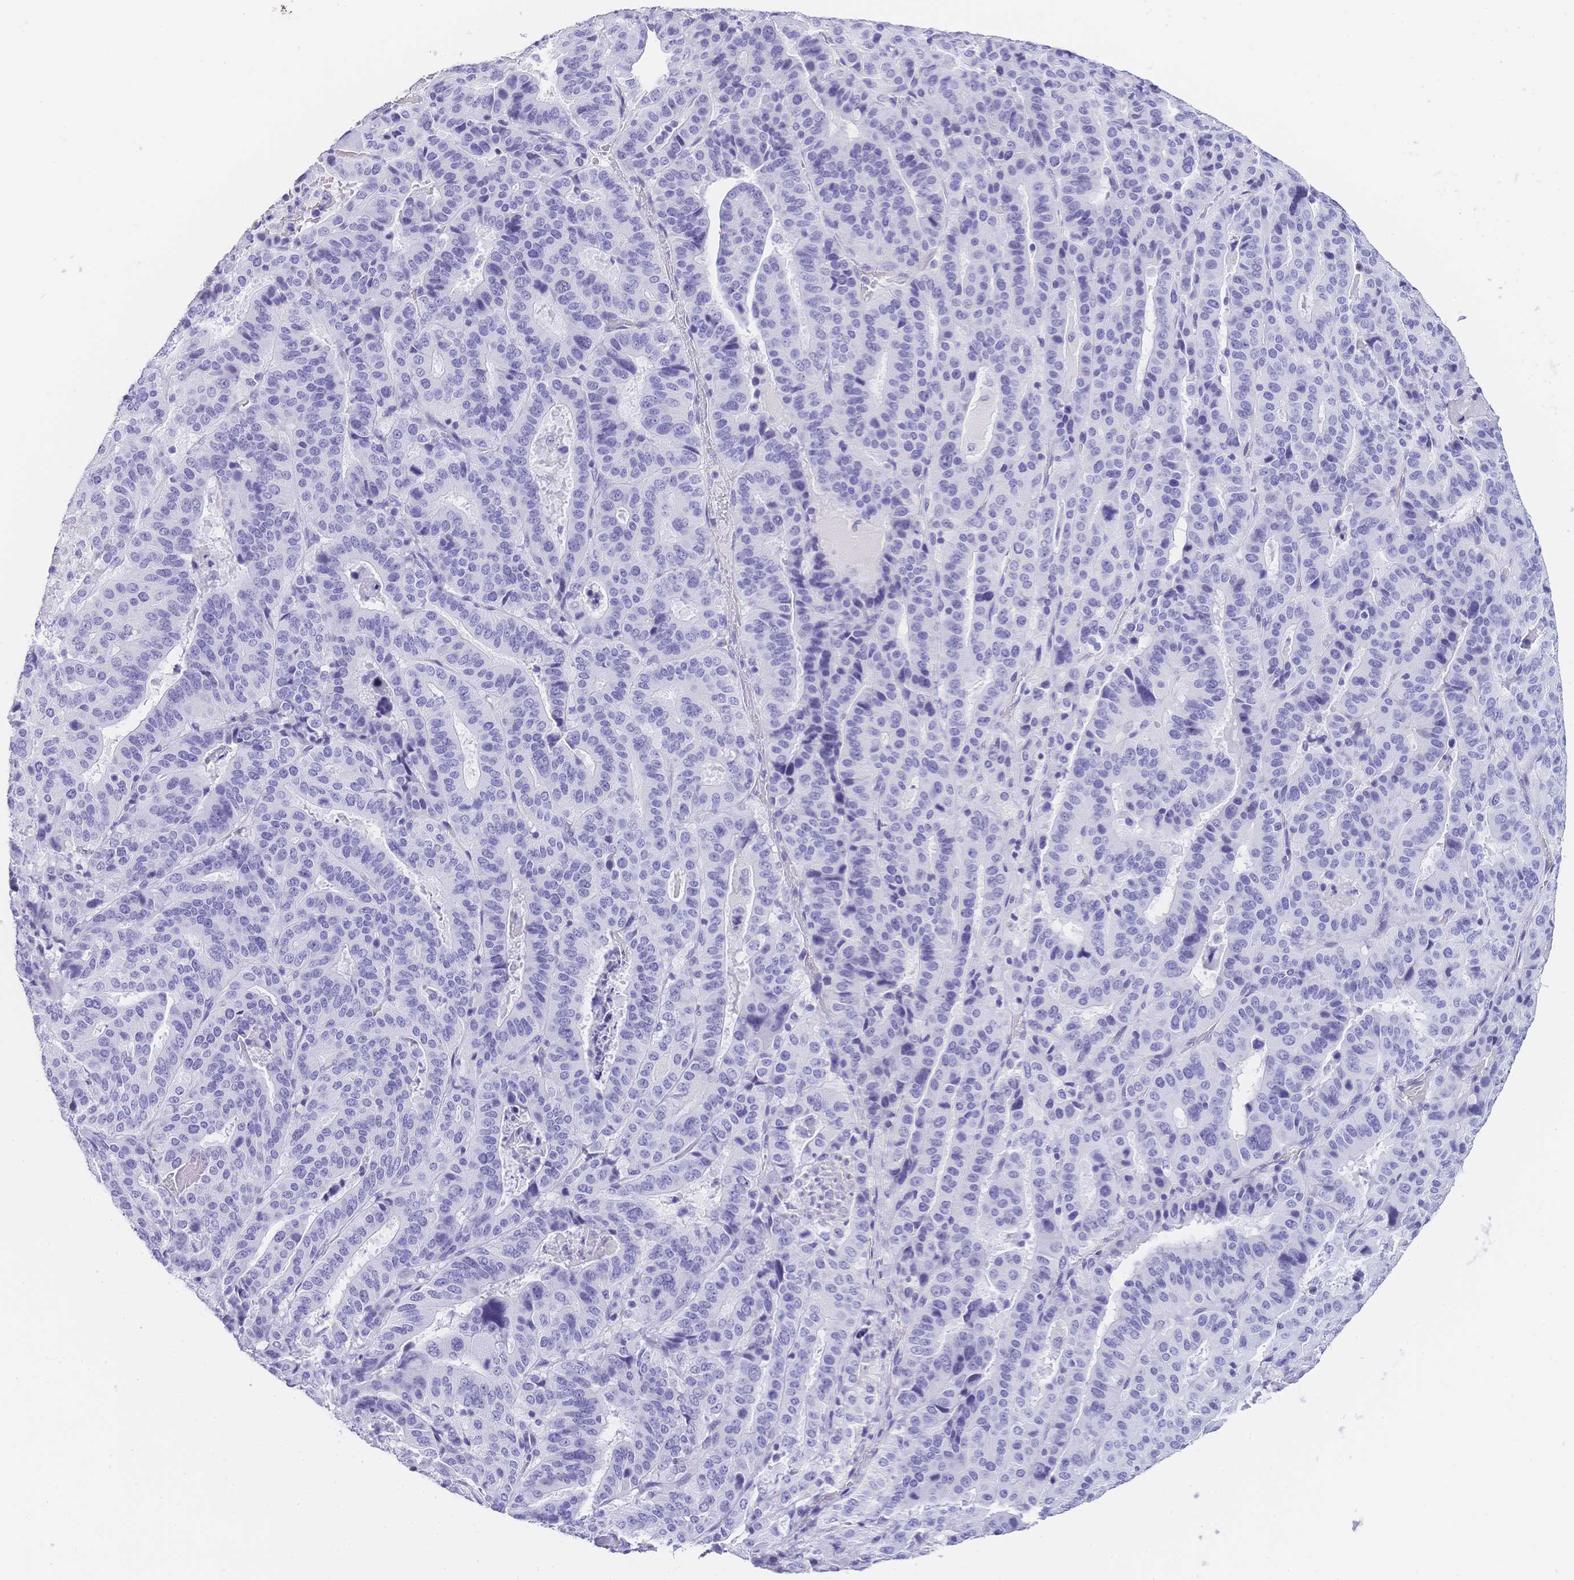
{"staining": {"intensity": "negative", "quantity": "none", "location": "none"}, "tissue": "stomach cancer", "cell_type": "Tumor cells", "image_type": "cancer", "snomed": [{"axis": "morphology", "description": "Adenocarcinoma, NOS"}, {"axis": "topography", "description": "Stomach"}], "caption": "Tumor cells are negative for brown protein staining in stomach cancer.", "gene": "MUC21", "patient": {"sex": "male", "age": 48}}